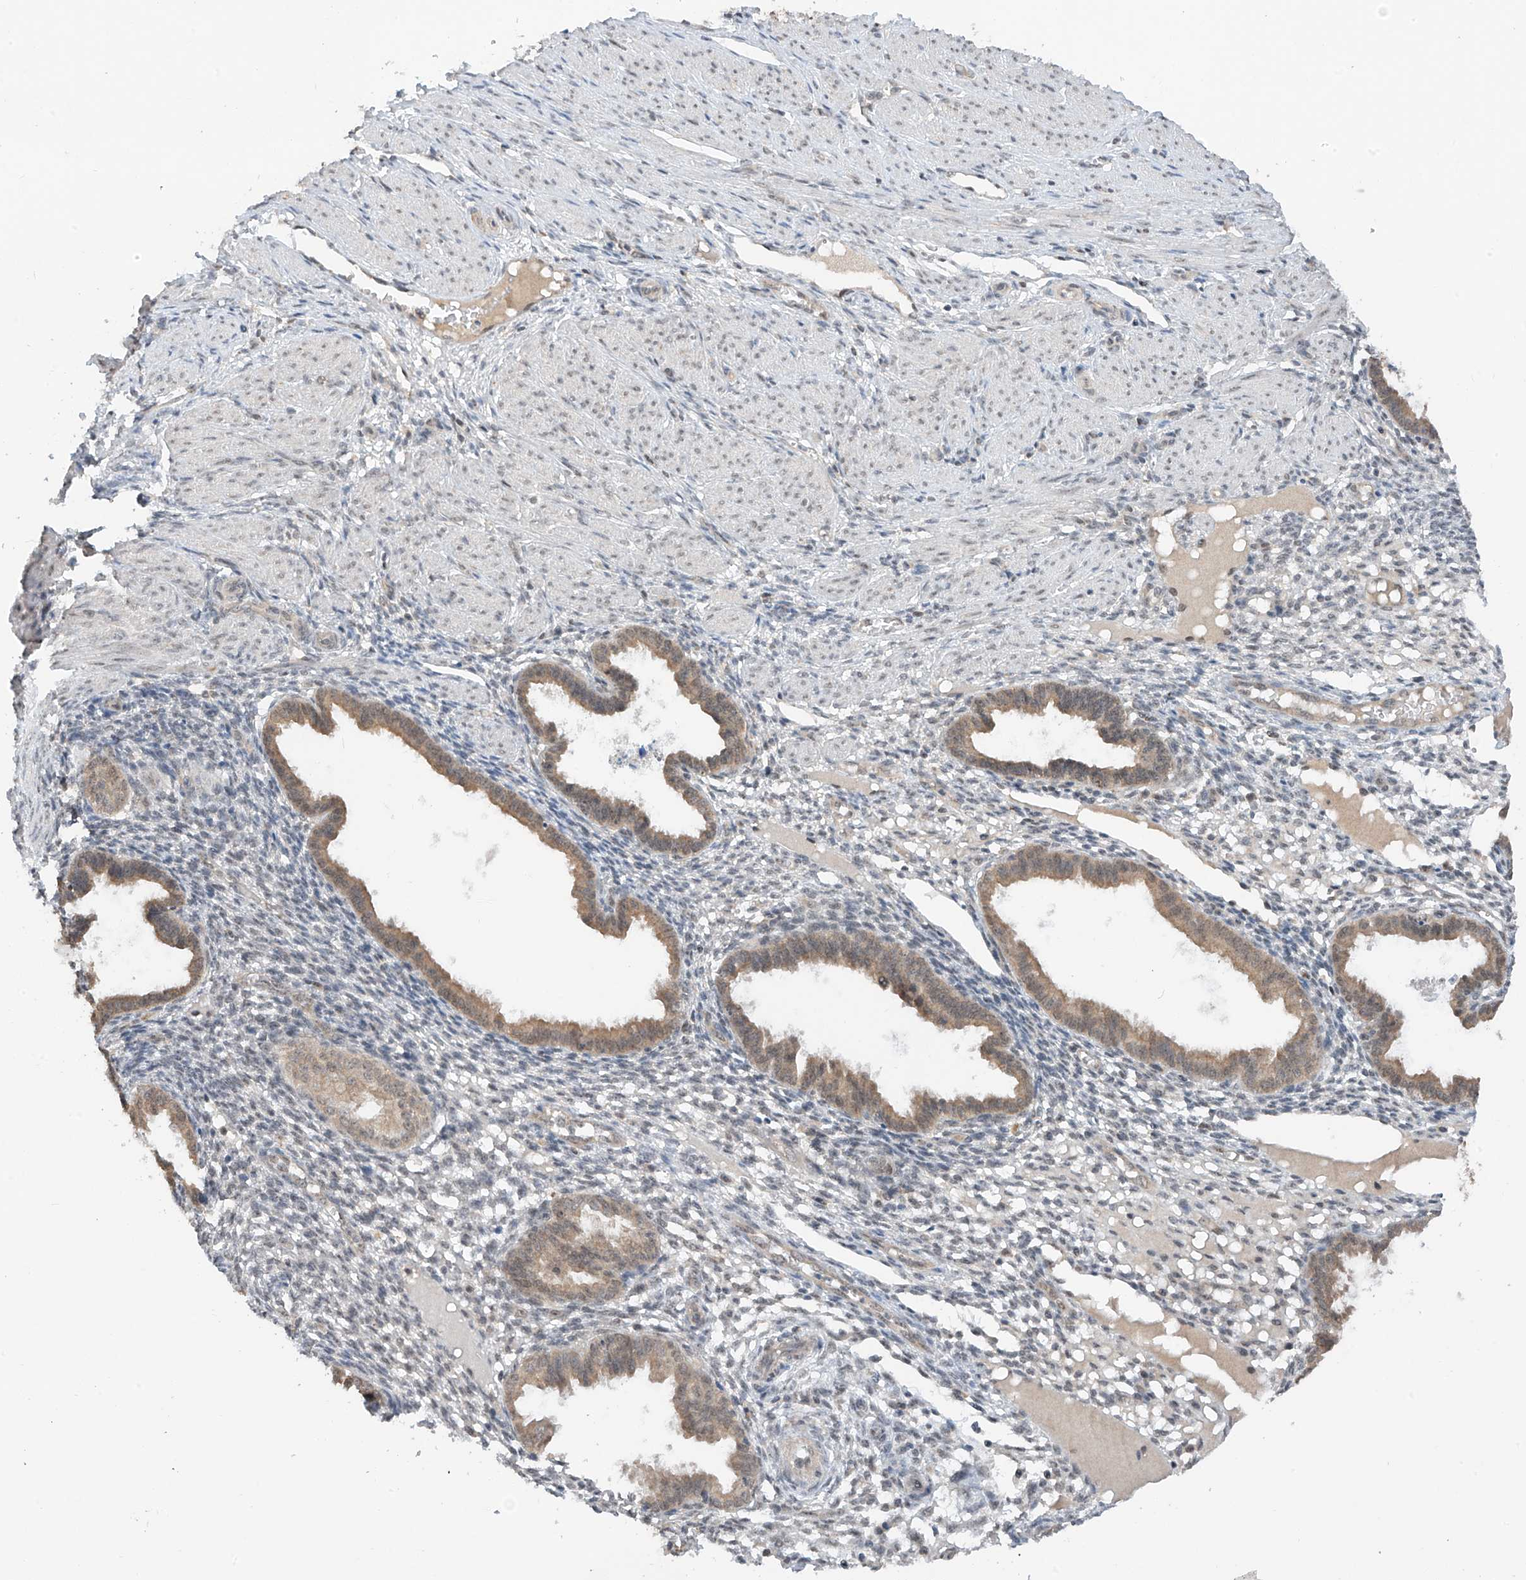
{"staining": {"intensity": "weak", "quantity": ">75%", "location": "nuclear"}, "tissue": "endometrium", "cell_type": "Cells in endometrial stroma", "image_type": "normal", "snomed": [{"axis": "morphology", "description": "Normal tissue, NOS"}, {"axis": "topography", "description": "Endometrium"}], "caption": "Immunohistochemistry histopathology image of unremarkable endometrium: human endometrium stained using immunohistochemistry (IHC) displays low levels of weak protein expression localized specifically in the nuclear of cells in endometrial stroma, appearing as a nuclear brown color.", "gene": "RPAIN", "patient": {"sex": "female", "age": 33}}